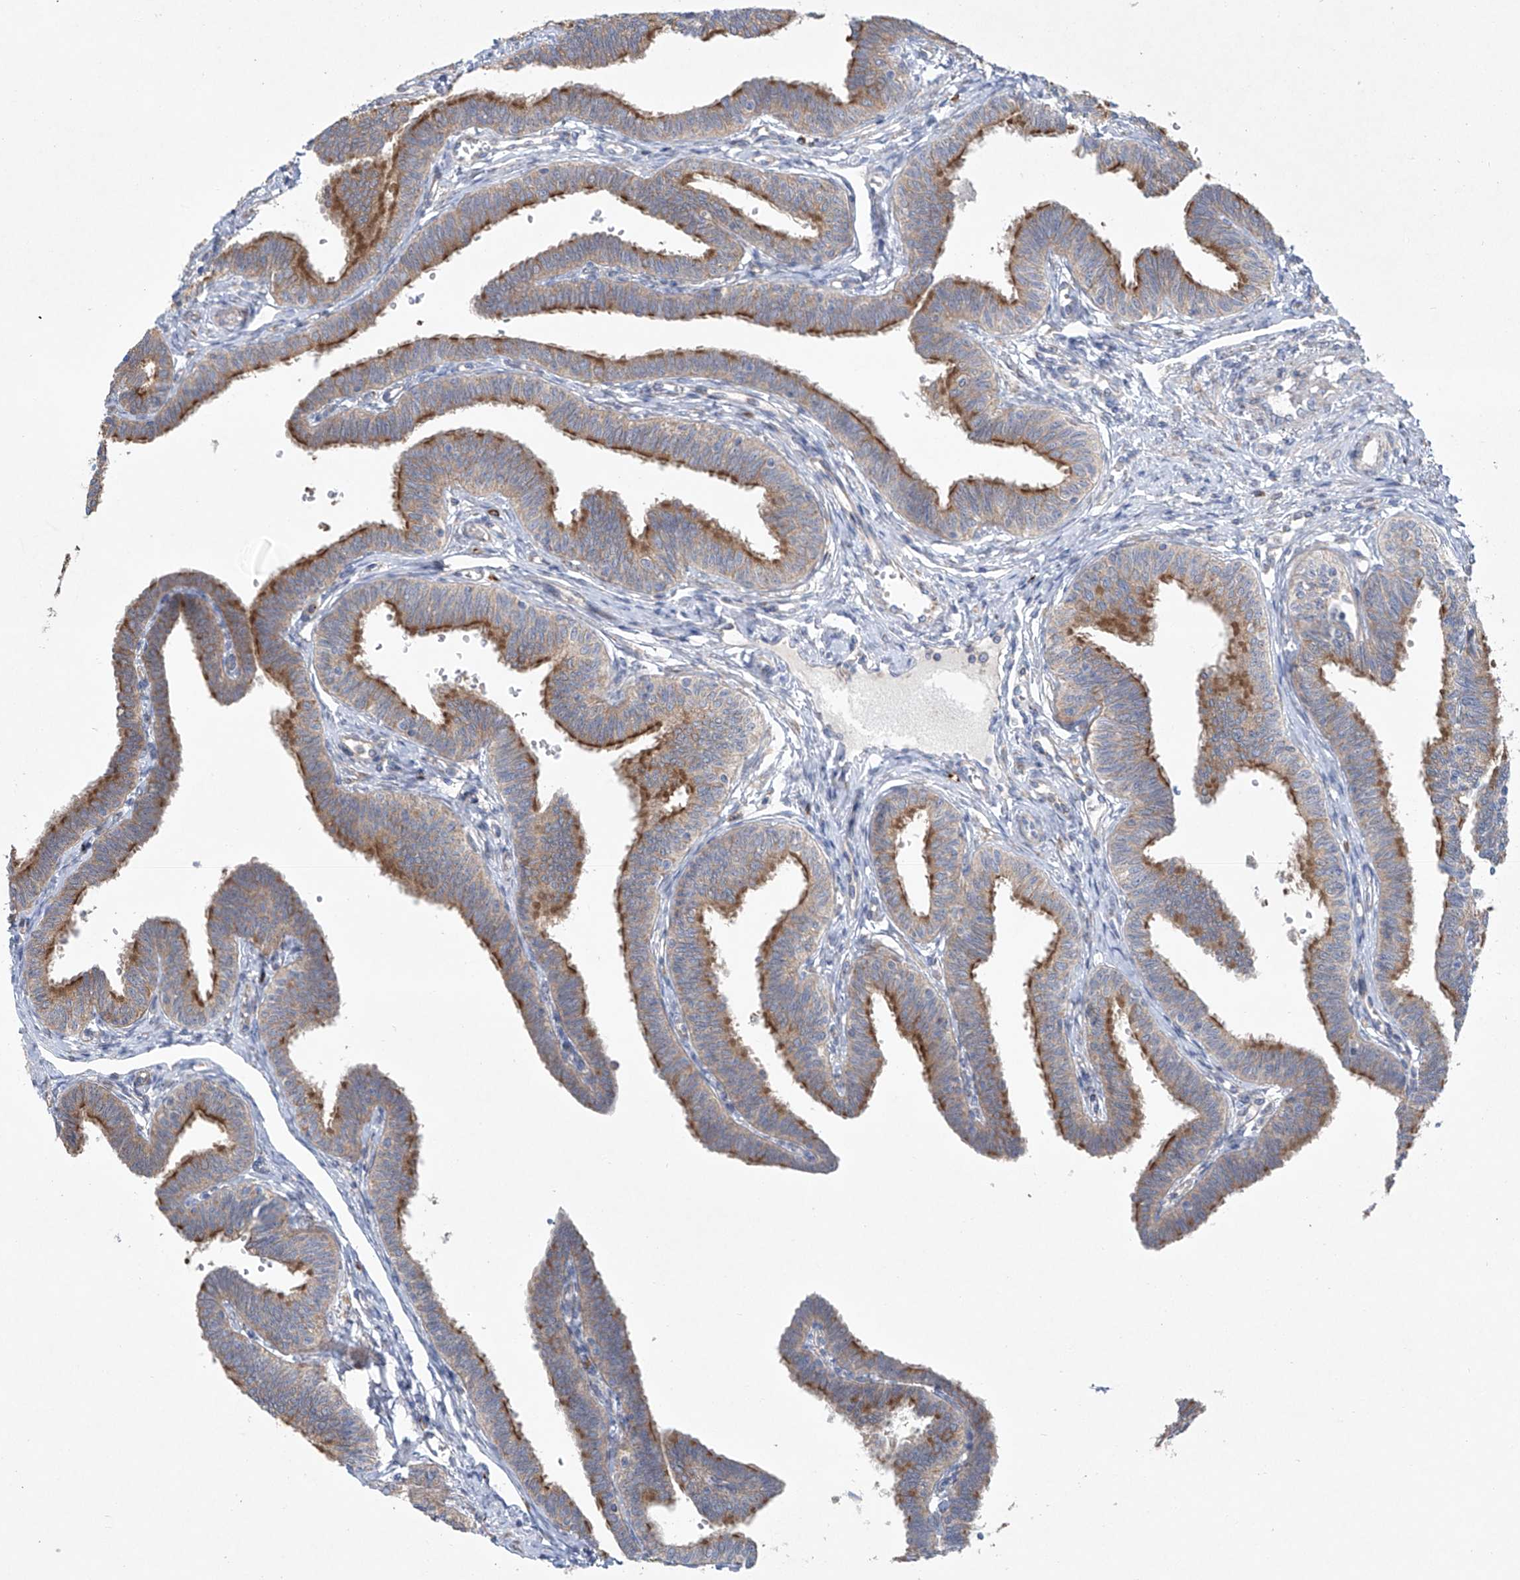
{"staining": {"intensity": "strong", "quantity": ">75%", "location": "cytoplasmic/membranous"}, "tissue": "fallopian tube", "cell_type": "Glandular cells", "image_type": "normal", "snomed": [{"axis": "morphology", "description": "Normal tissue, NOS"}, {"axis": "topography", "description": "Fallopian tube"}, {"axis": "topography", "description": "Ovary"}], "caption": "Fallopian tube stained with DAB IHC exhibits high levels of strong cytoplasmic/membranous positivity in about >75% of glandular cells. Nuclei are stained in blue.", "gene": "KLC4", "patient": {"sex": "female", "age": 23}}